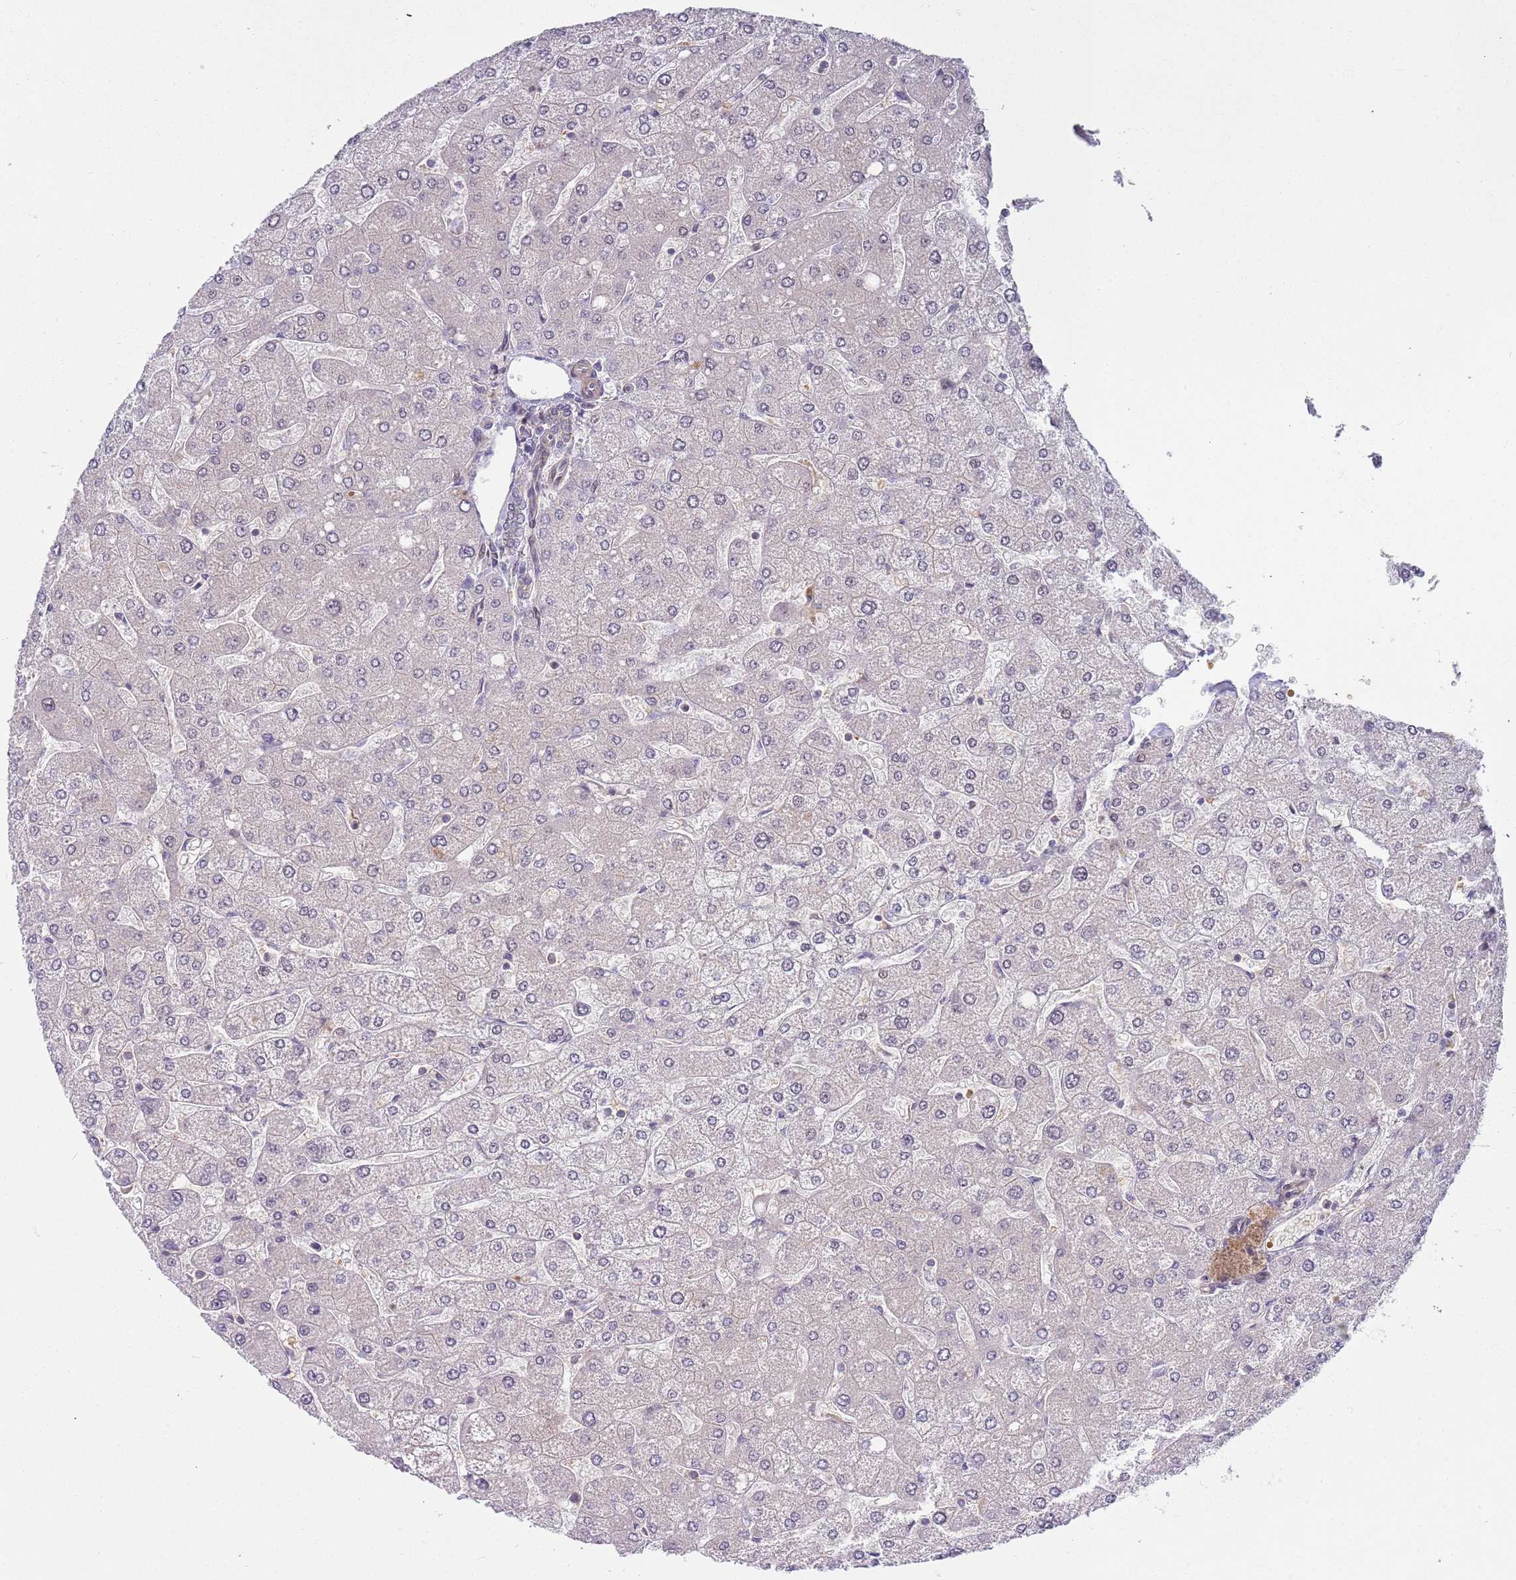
{"staining": {"intensity": "weak", "quantity": "<25%", "location": "cytoplasmic/membranous"}, "tissue": "liver", "cell_type": "Cholangiocytes", "image_type": "normal", "snomed": [{"axis": "morphology", "description": "Normal tissue, NOS"}, {"axis": "topography", "description": "Liver"}], "caption": "DAB immunohistochemical staining of unremarkable liver displays no significant staining in cholangiocytes.", "gene": "GGA1", "patient": {"sex": "male", "age": 55}}